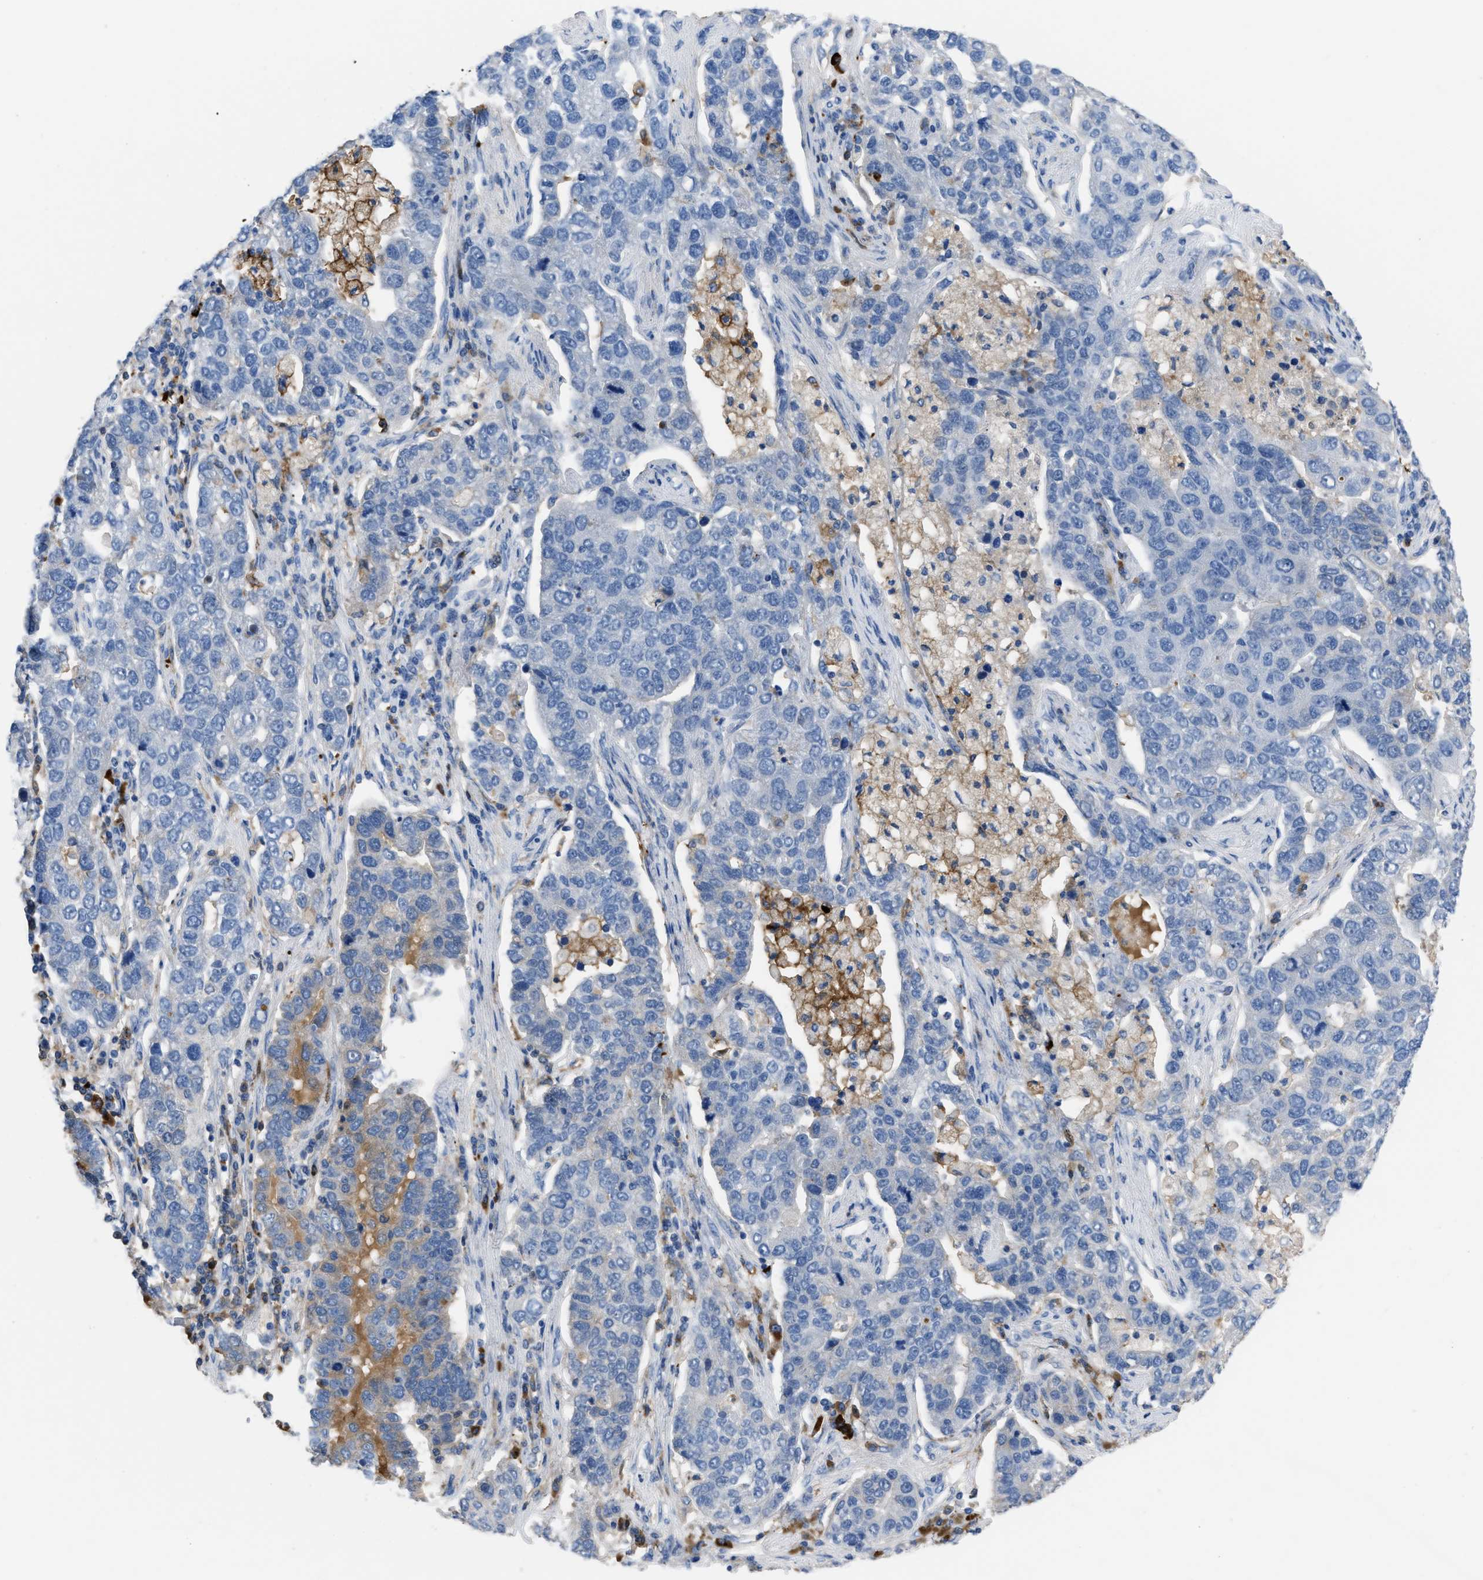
{"staining": {"intensity": "negative", "quantity": "none", "location": "none"}, "tissue": "pancreatic cancer", "cell_type": "Tumor cells", "image_type": "cancer", "snomed": [{"axis": "morphology", "description": "Adenocarcinoma, NOS"}, {"axis": "topography", "description": "Pancreas"}], "caption": "Tumor cells show no significant protein expression in pancreatic adenocarcinoma.", "gene": "FGF18", "patient": {"sex": "female", "age": 61}}